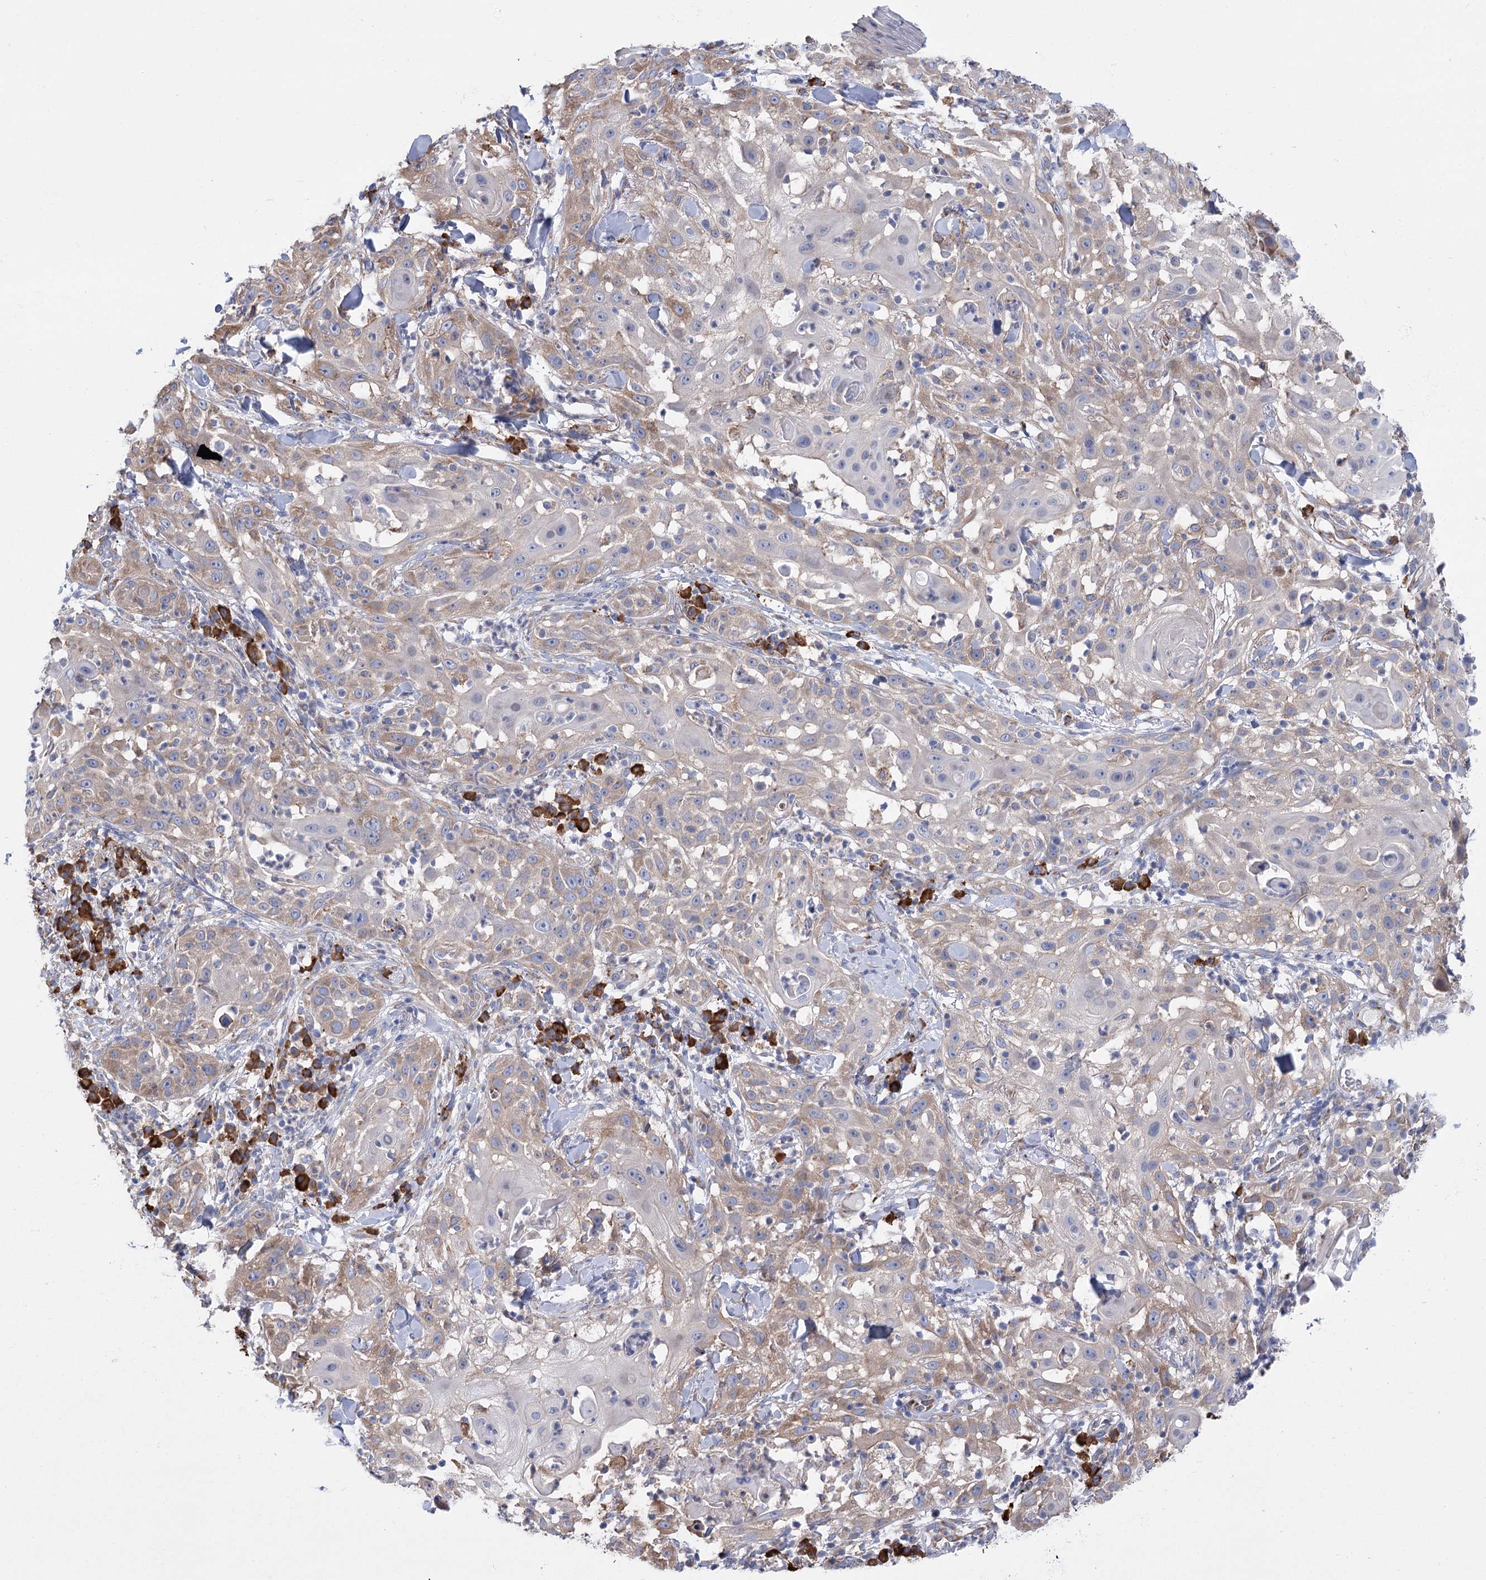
{"staining": {"intensity": "moderate", "quantity": ">75%", "location": "cytoplasmic/membranous"}, "tissue": "skin cancer", "cell_type": "Tumor cells", "image_type": "cancer", "snomed": [{"axis": "morphology", "description": "Squamous cell carcinoma, NOS"}, {"axis": "topography", "description": "Skin"}], "caption": "Skin squamous cell carcinoma stained with DAB immunohistochemistry demonstrates medium levels of moderate cytoplasmic/membranous positivity in approximately >75% of tumor cells.", "gene": "METTL24", "patient": {"sex": "female", "age": 44}}